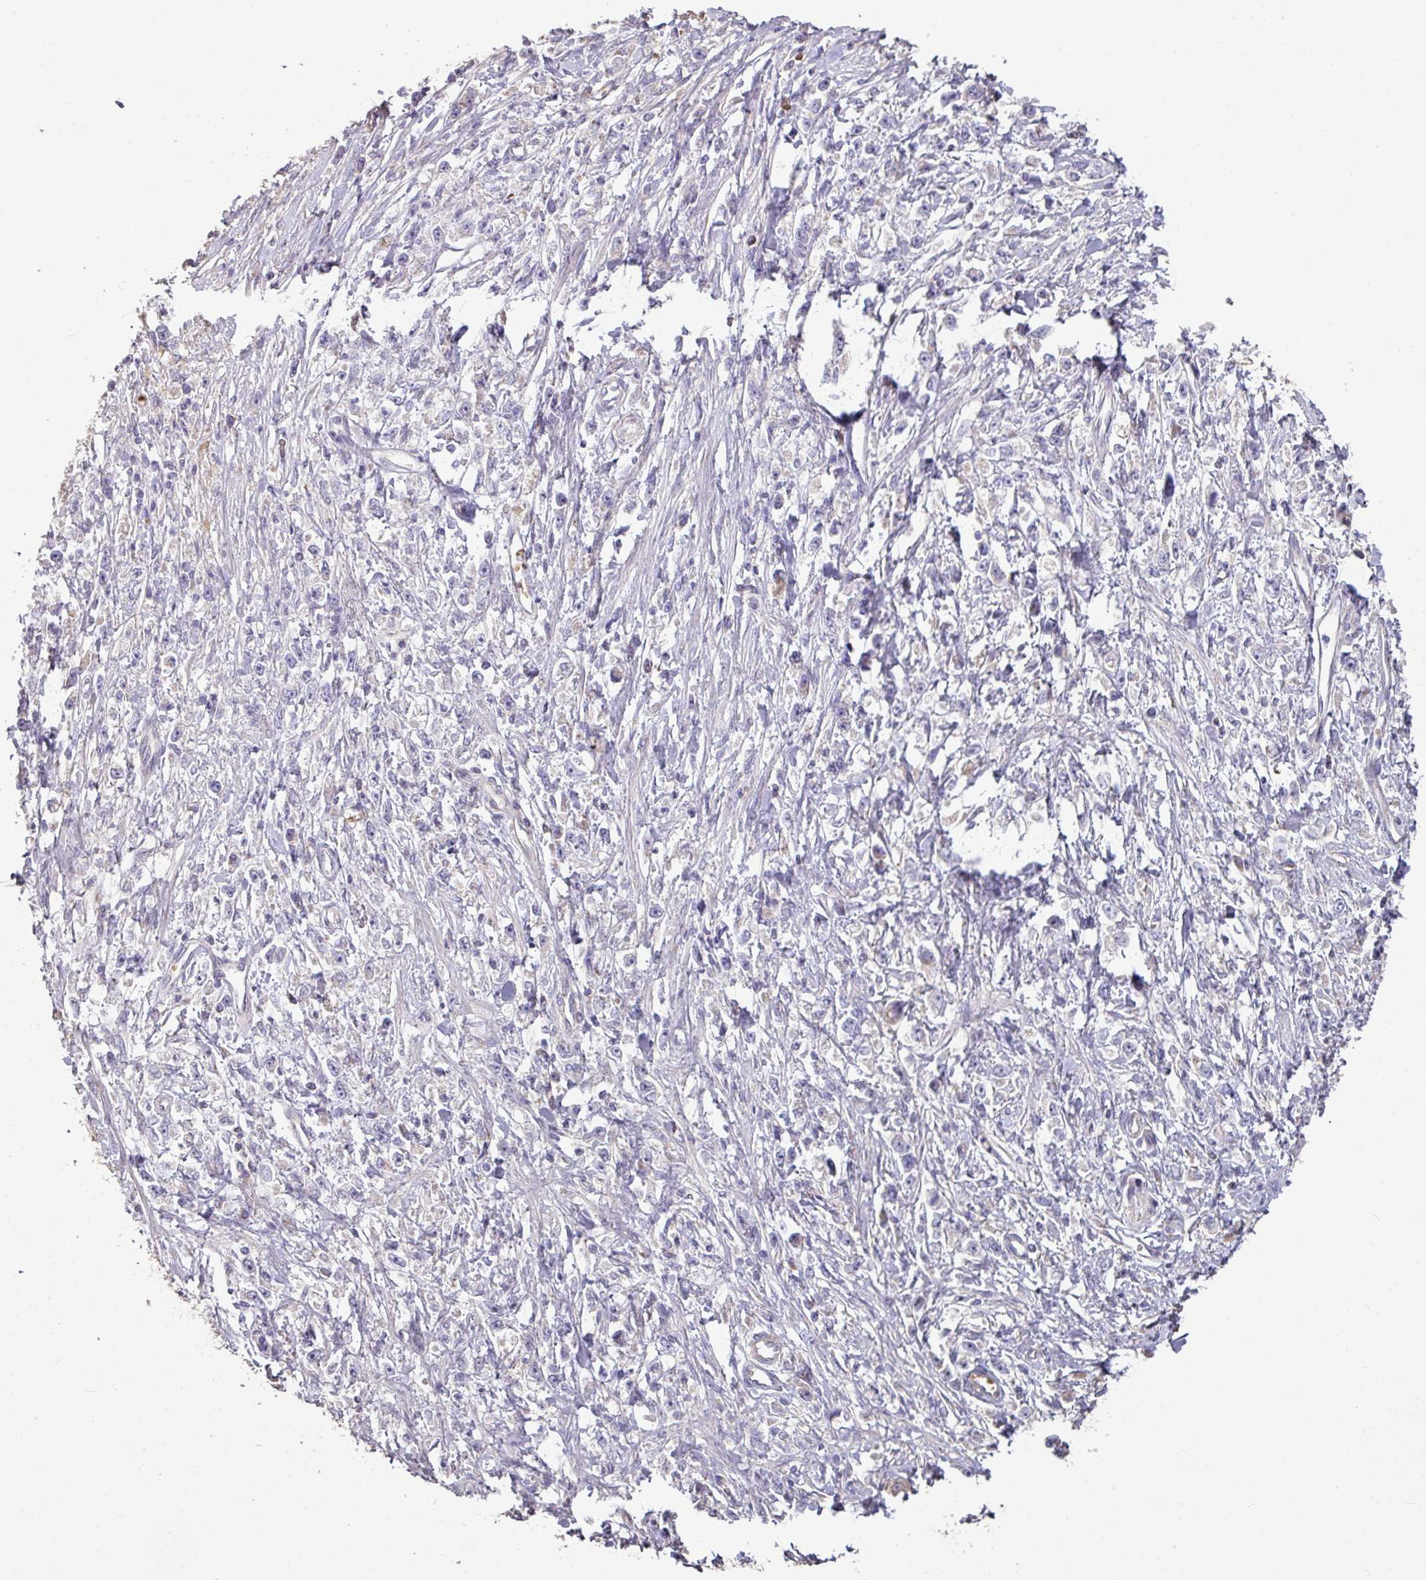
{"staining": {"intensity": "negative", "quantity": "none", "location": "none"}, "tissue": "stomach cancer", "cell_type": "Tumor cells", "image_type": "cancer", "snomed": [{"axis": "morphology", "description": "Adenocarcinoma, NOS"}, {"axis": "topography", "description": "Stomach"}], "caption": "This is an IHC micrograph of human adenocarcinoma (stomach). There is no positivity in tumor cells.", "gene": "NHSL2", "patient": {"sex": "female", "age": 59}}